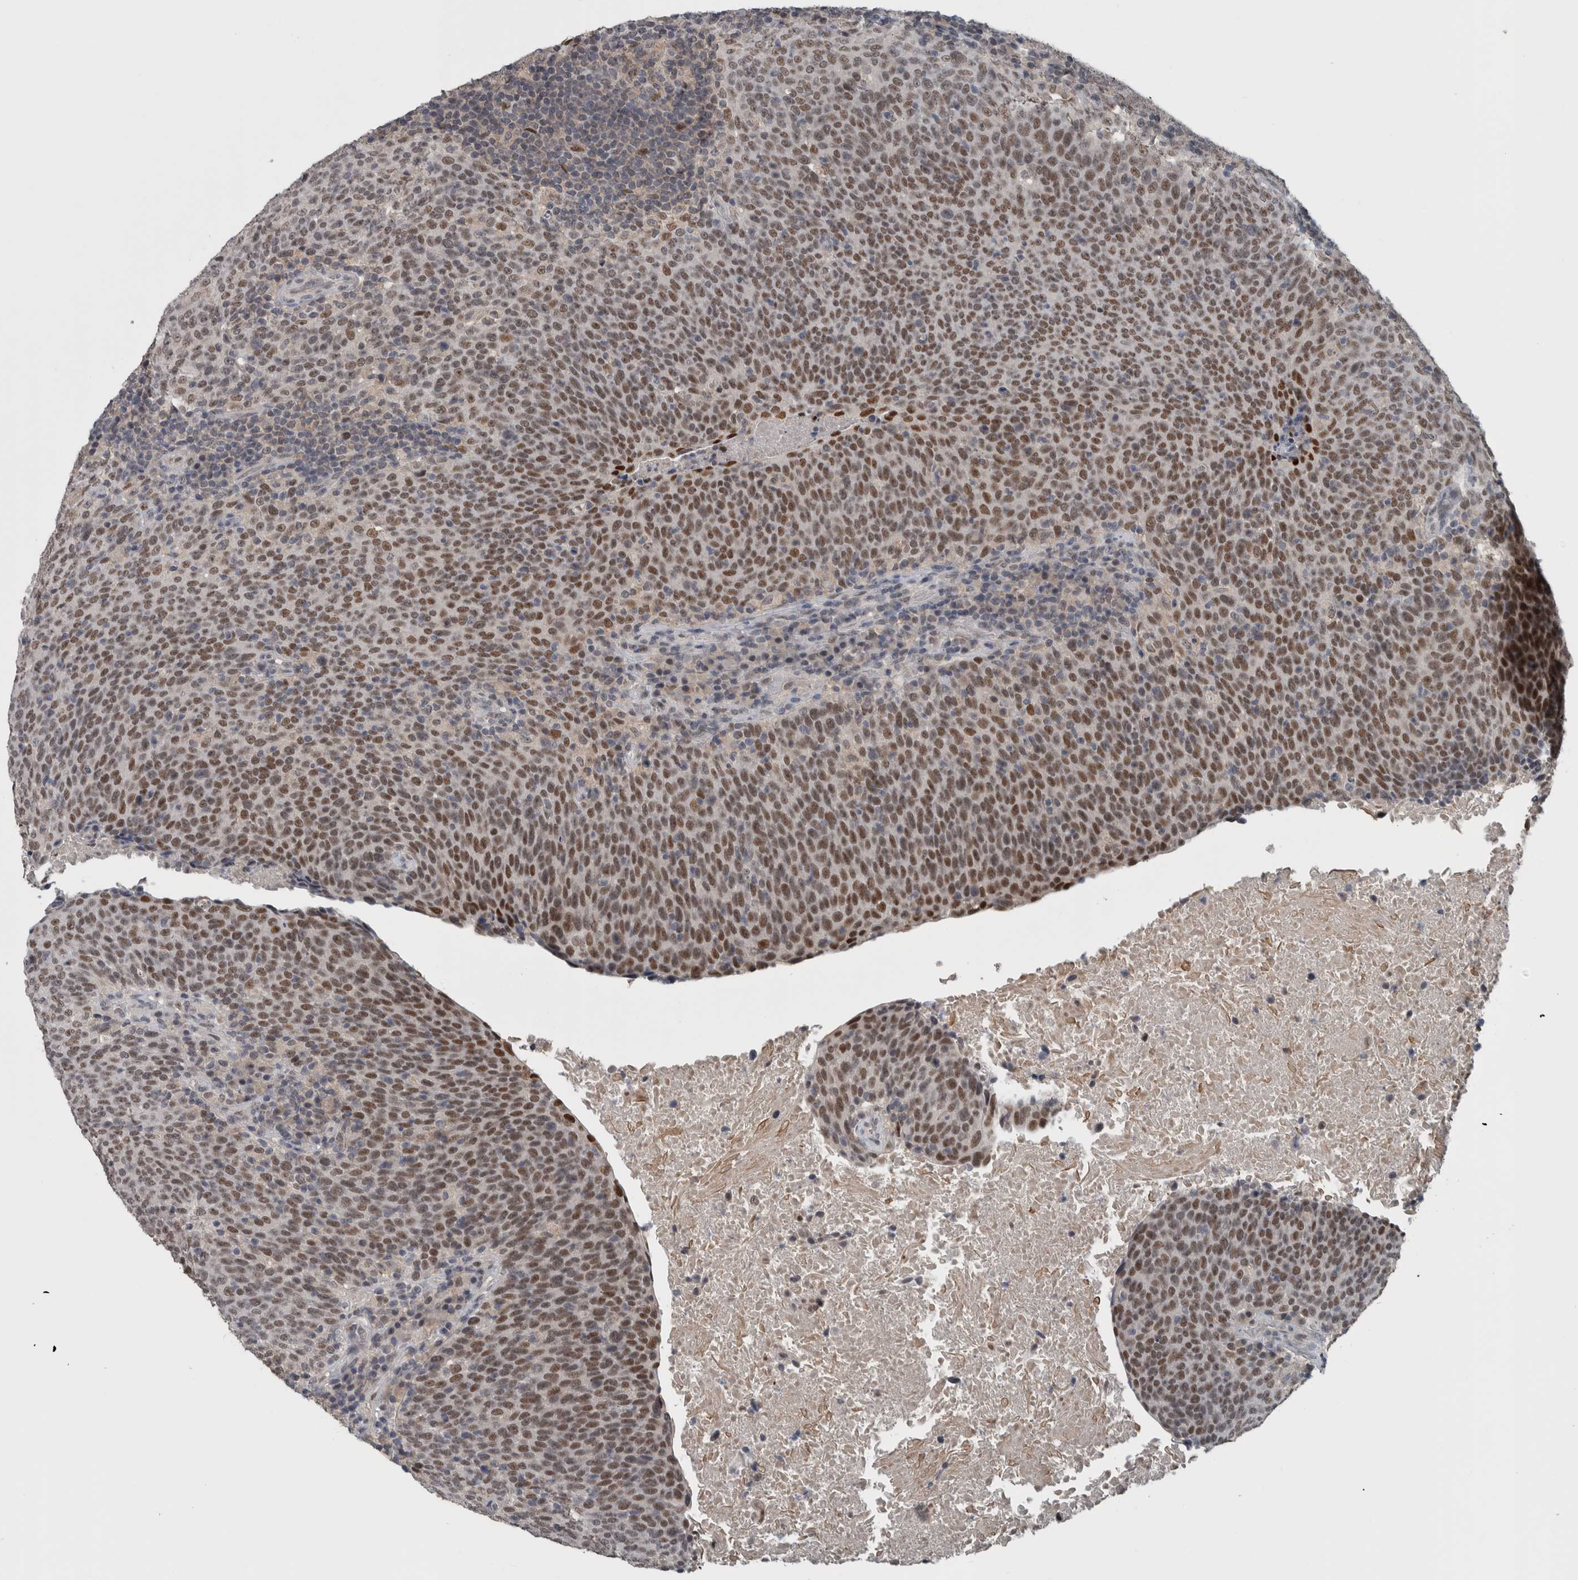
{"staining": {"intensity": "moderate", "quantity": ">75%", "location": "nuclear"}, "tissue": "head and neck cancer", "cell_type": "Tumor cells", "image_type": "cancer", "snomed": [{"axis": "morphology", "description": "Squamous cell carcinoma, NOS"}, {"axis": "morphology", "description": "Squamous cell carcinoma, metastatic, NOS"}, {"axis": "topography", "description": "Lymph node"}, {"axis": "topography", "description": "Head-Neck"}], "caption": "A brown stain shows moderate nuclear positivity of a protein in human head and neck metastatic squamous cell carcinoma tumor cells.", "gene": "ZBTB21", "patient": {"sex": "male", "age": 62}}